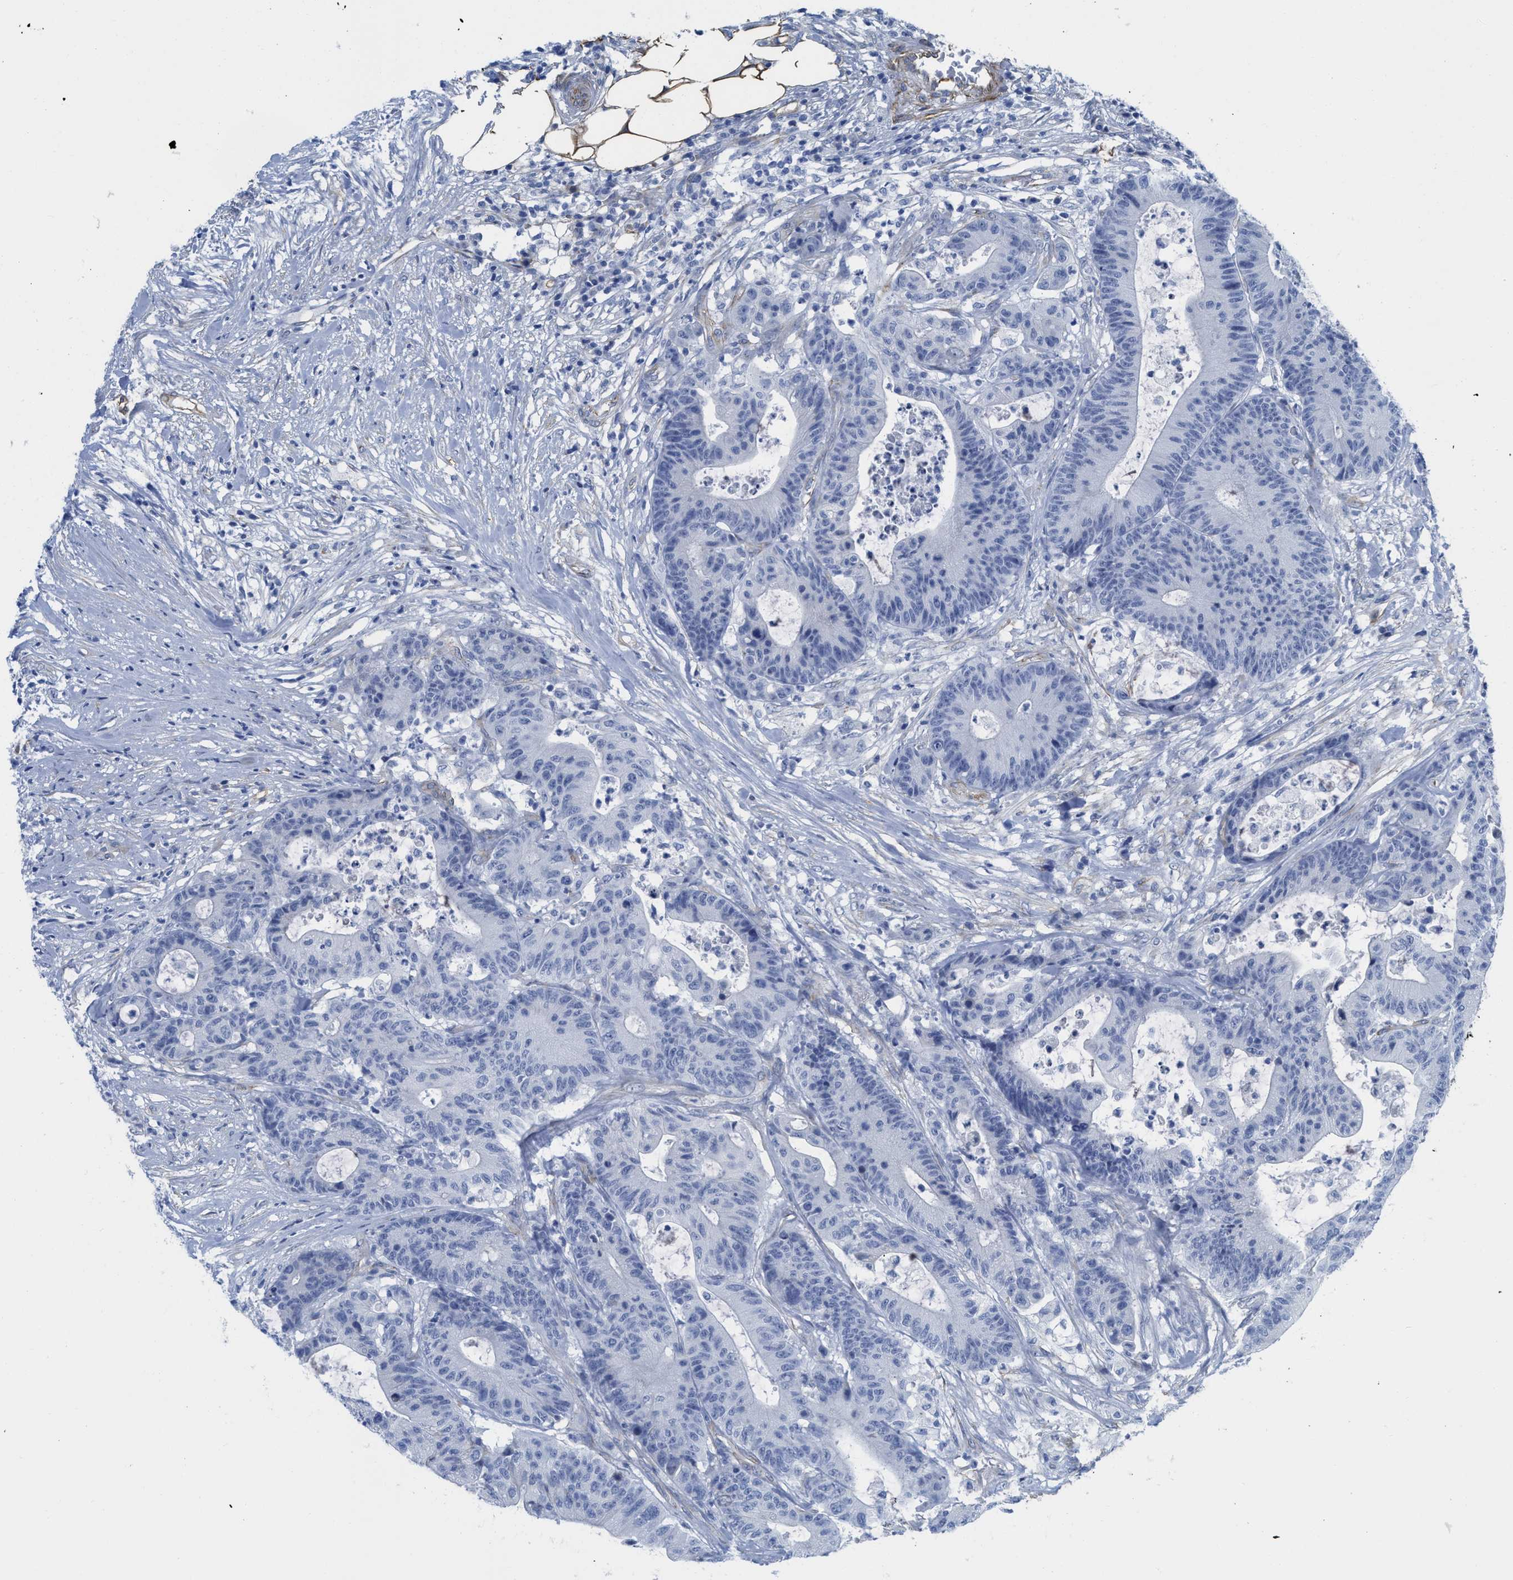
{"staining": {"intensity": "negative", "quantity": "none", "location": "none"}, "tissue": "colorectal cancer", "cell_type": "Tumor cells", "image_type": "cancer", "snomed": [{"axis": "morphology", "description": "Adenocarcinoma, NOS"}, {"axis": "topography", "description": "Colon"}], "caption": "This is an immunohistochemistry photomicrograph of colorectal cancer. There is no expression in tumor cells.", "gene": "TUB", "patient": {"sex": "female", "age": 84}}